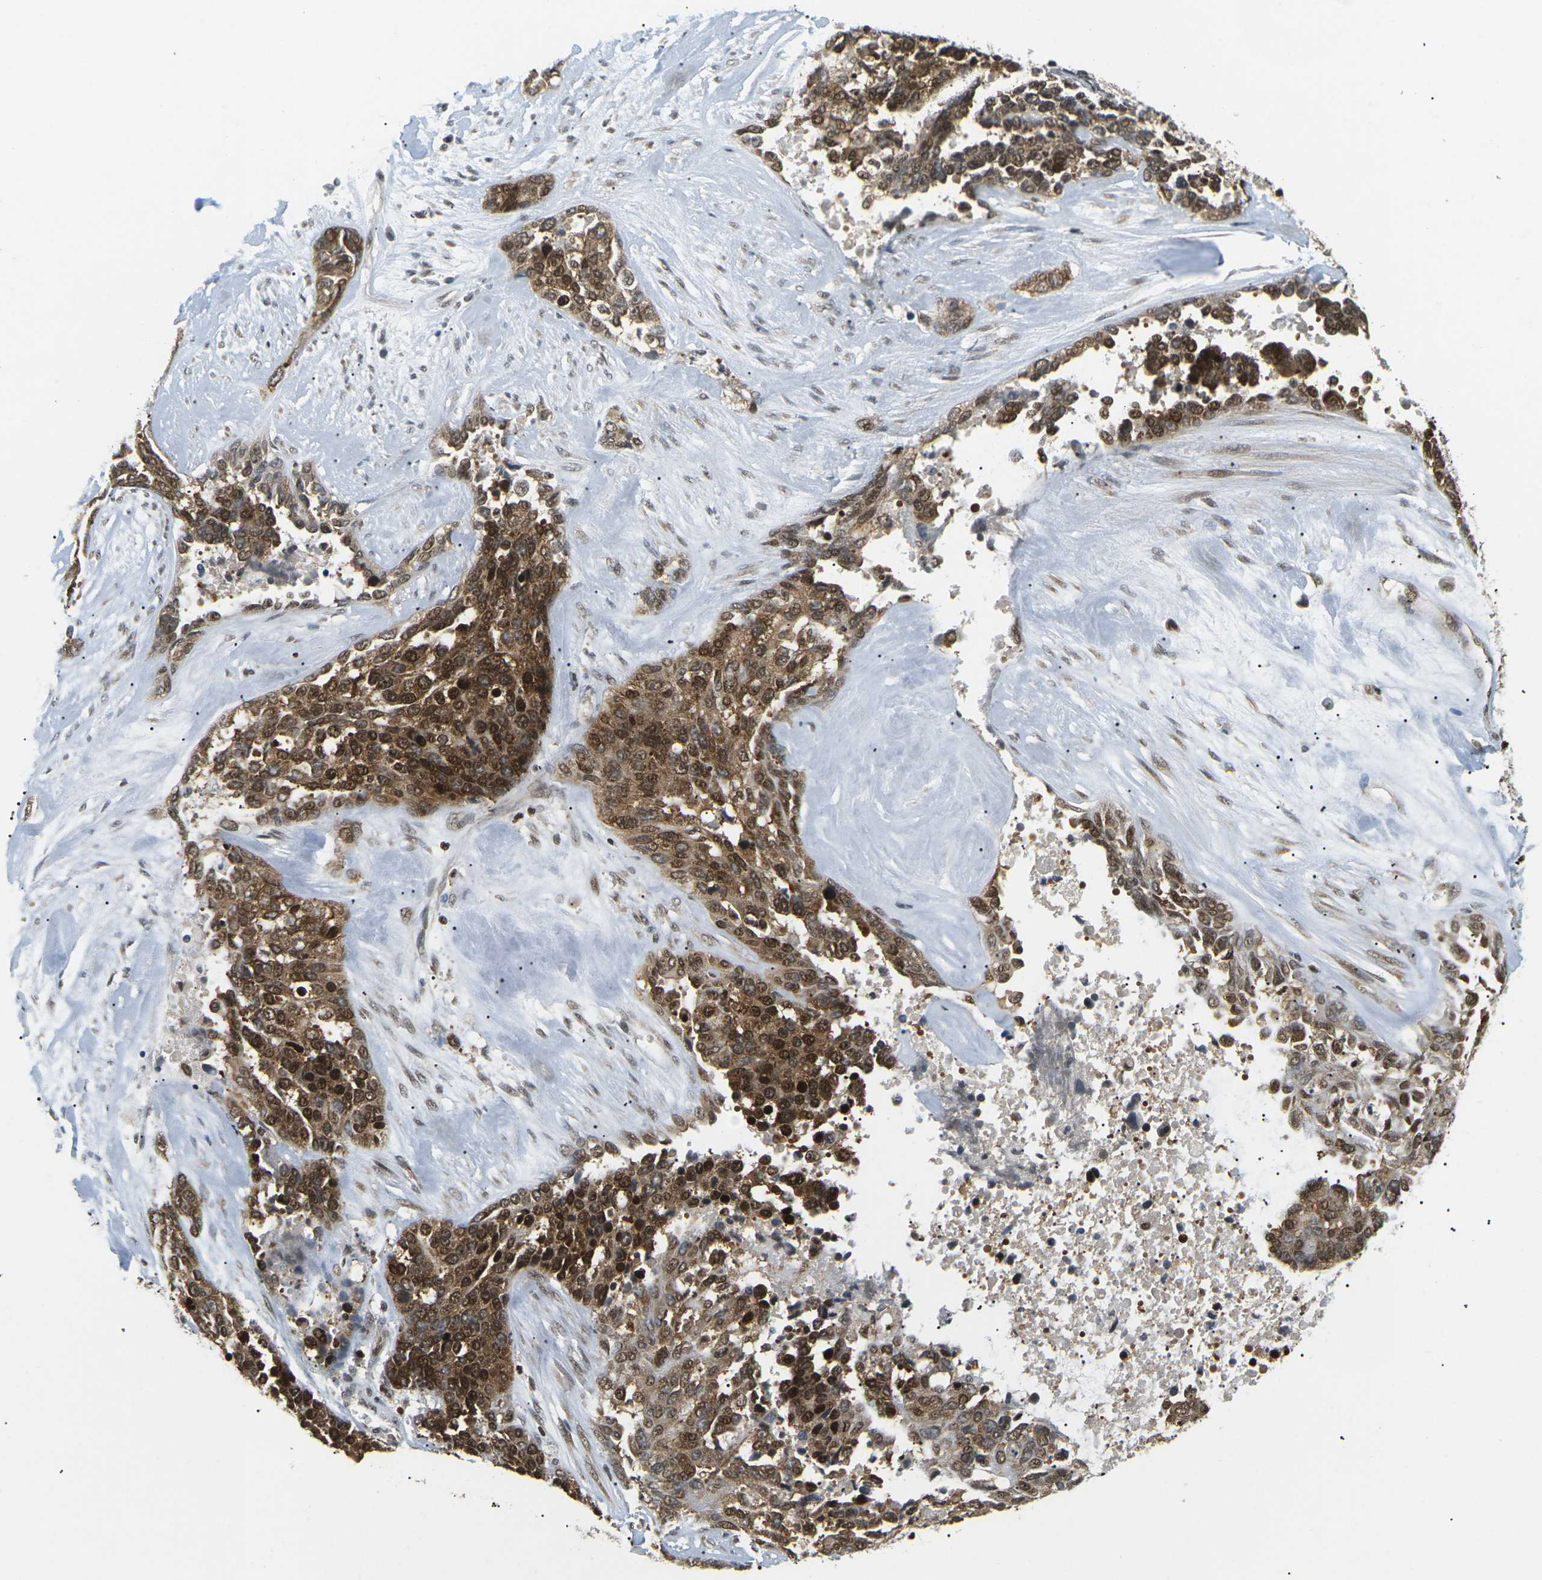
{"staining": {"intensity": "moderate", "quantity": ">75%", "location": "cytoplasmic/membranous,nuclear"}, "tissue": "ovarian cancer", "cell_type": "Tumor cells", "image_type": "cancer", "snomed": [{"axis": "morphology", "description": "Cystadenocarcinoma, serous, NOS"}, {"axis": "topography", "description": "Ovary"}], "caption": "Ovarian cancer (serous cystadenocarcinoma) stained with DAB immunohistochemistry displays medium levels of moderate cytoplasmic/membranous and nuclear staining in about >75% of tumor cells.", "gene": "CELF1", "patient": {"sex": "female", "age": 44}}